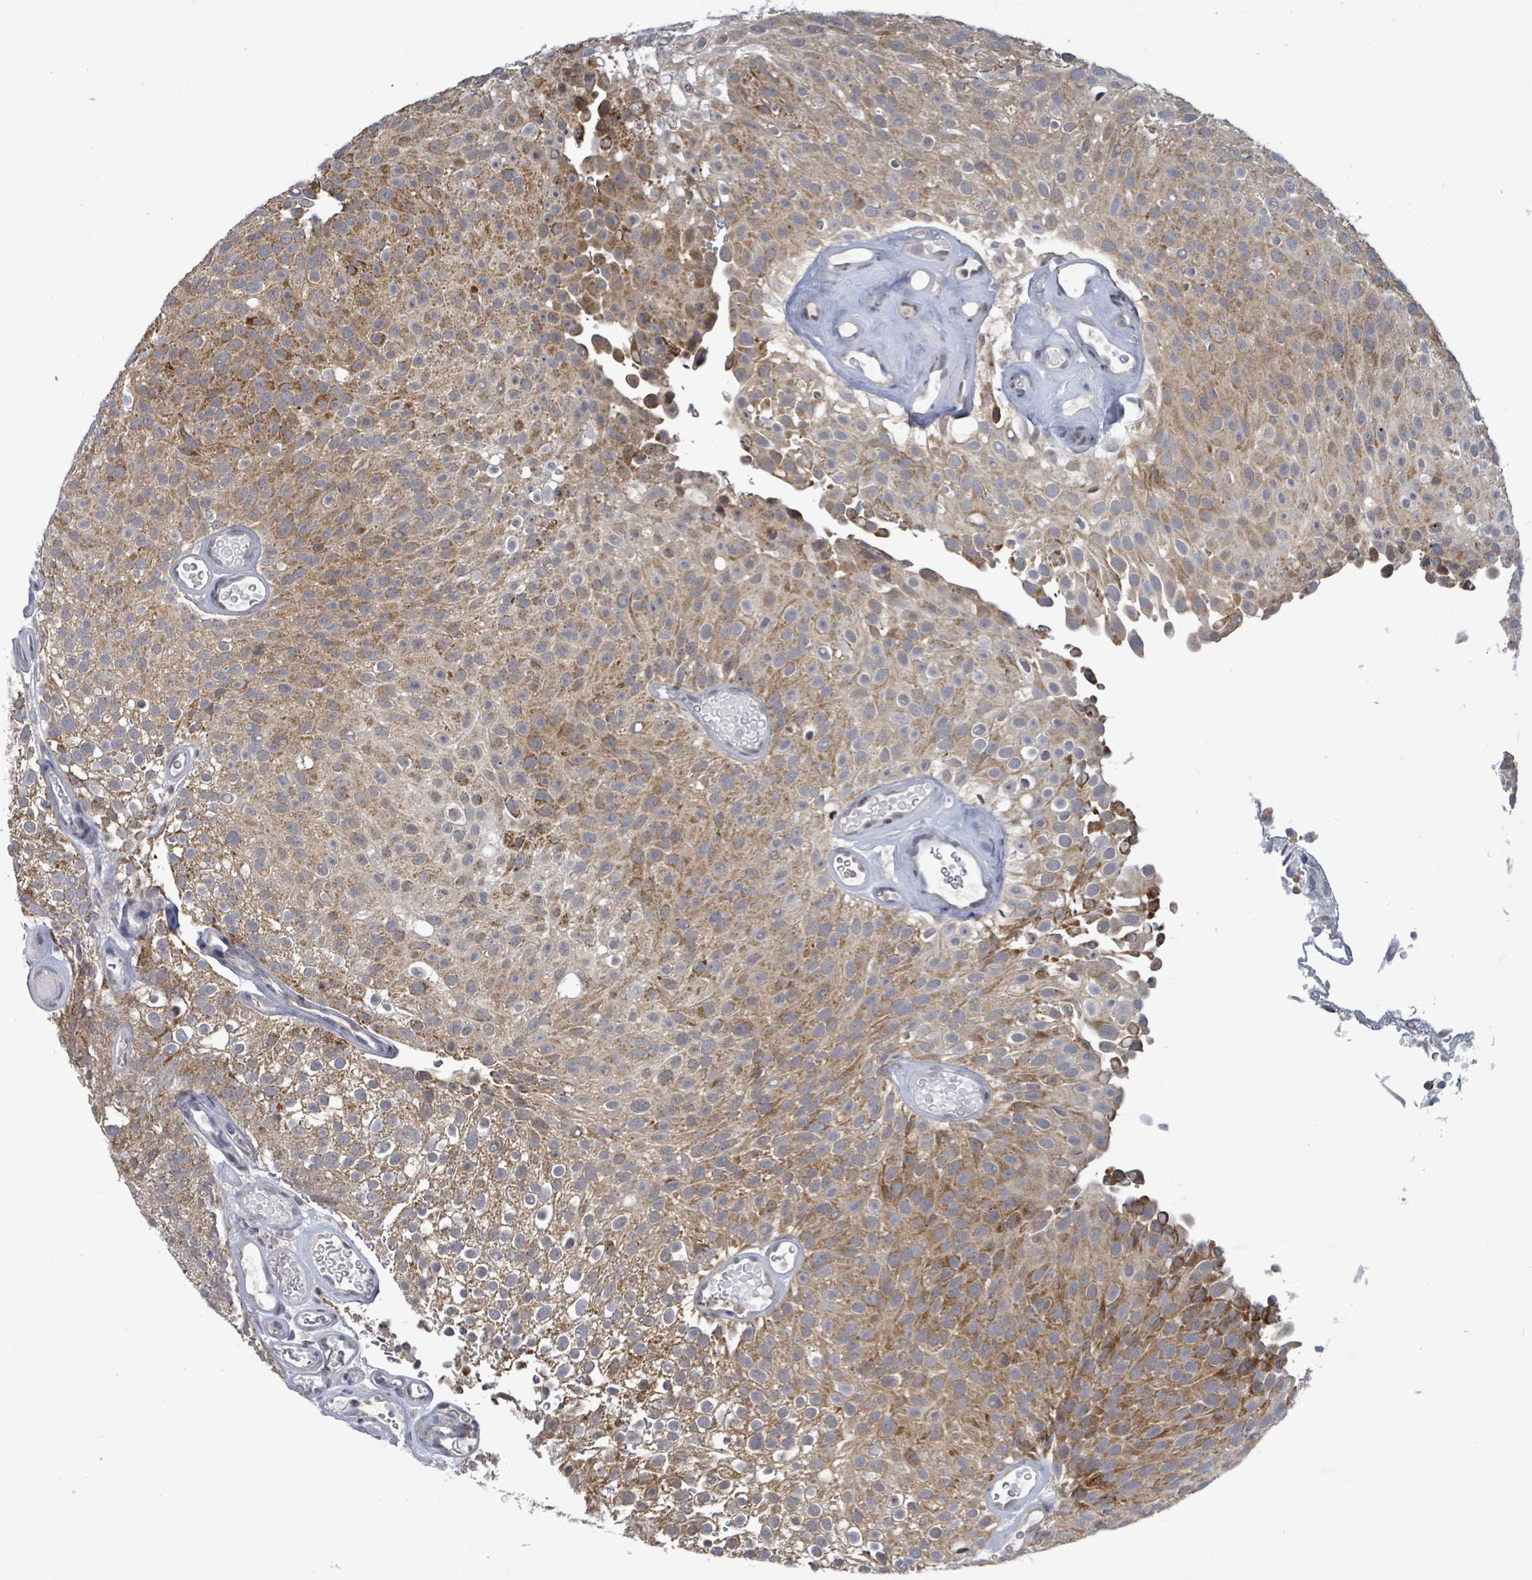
{"staining": {"intensity": "moderate", "quantity": ">75%", "location": "cytoplasmic/membranous"}, "tissue": "urothelial cancer", "cell_type": "Tumor cells", "image_type": "cancer", "snomed": [{"axis": "morphology", "description": "Urothelial carcinoma, Low grade"}, {"axis": "topography", "description": "Urinary bladder"}], "caption": "IHC of human urothelial cancer demonstrates medium levels of moderate cytoplasmic/membranous staining in about >75% of tumor cells.", "gene": "COQ10B", "patient": {"sex": "male", "age": 78}}